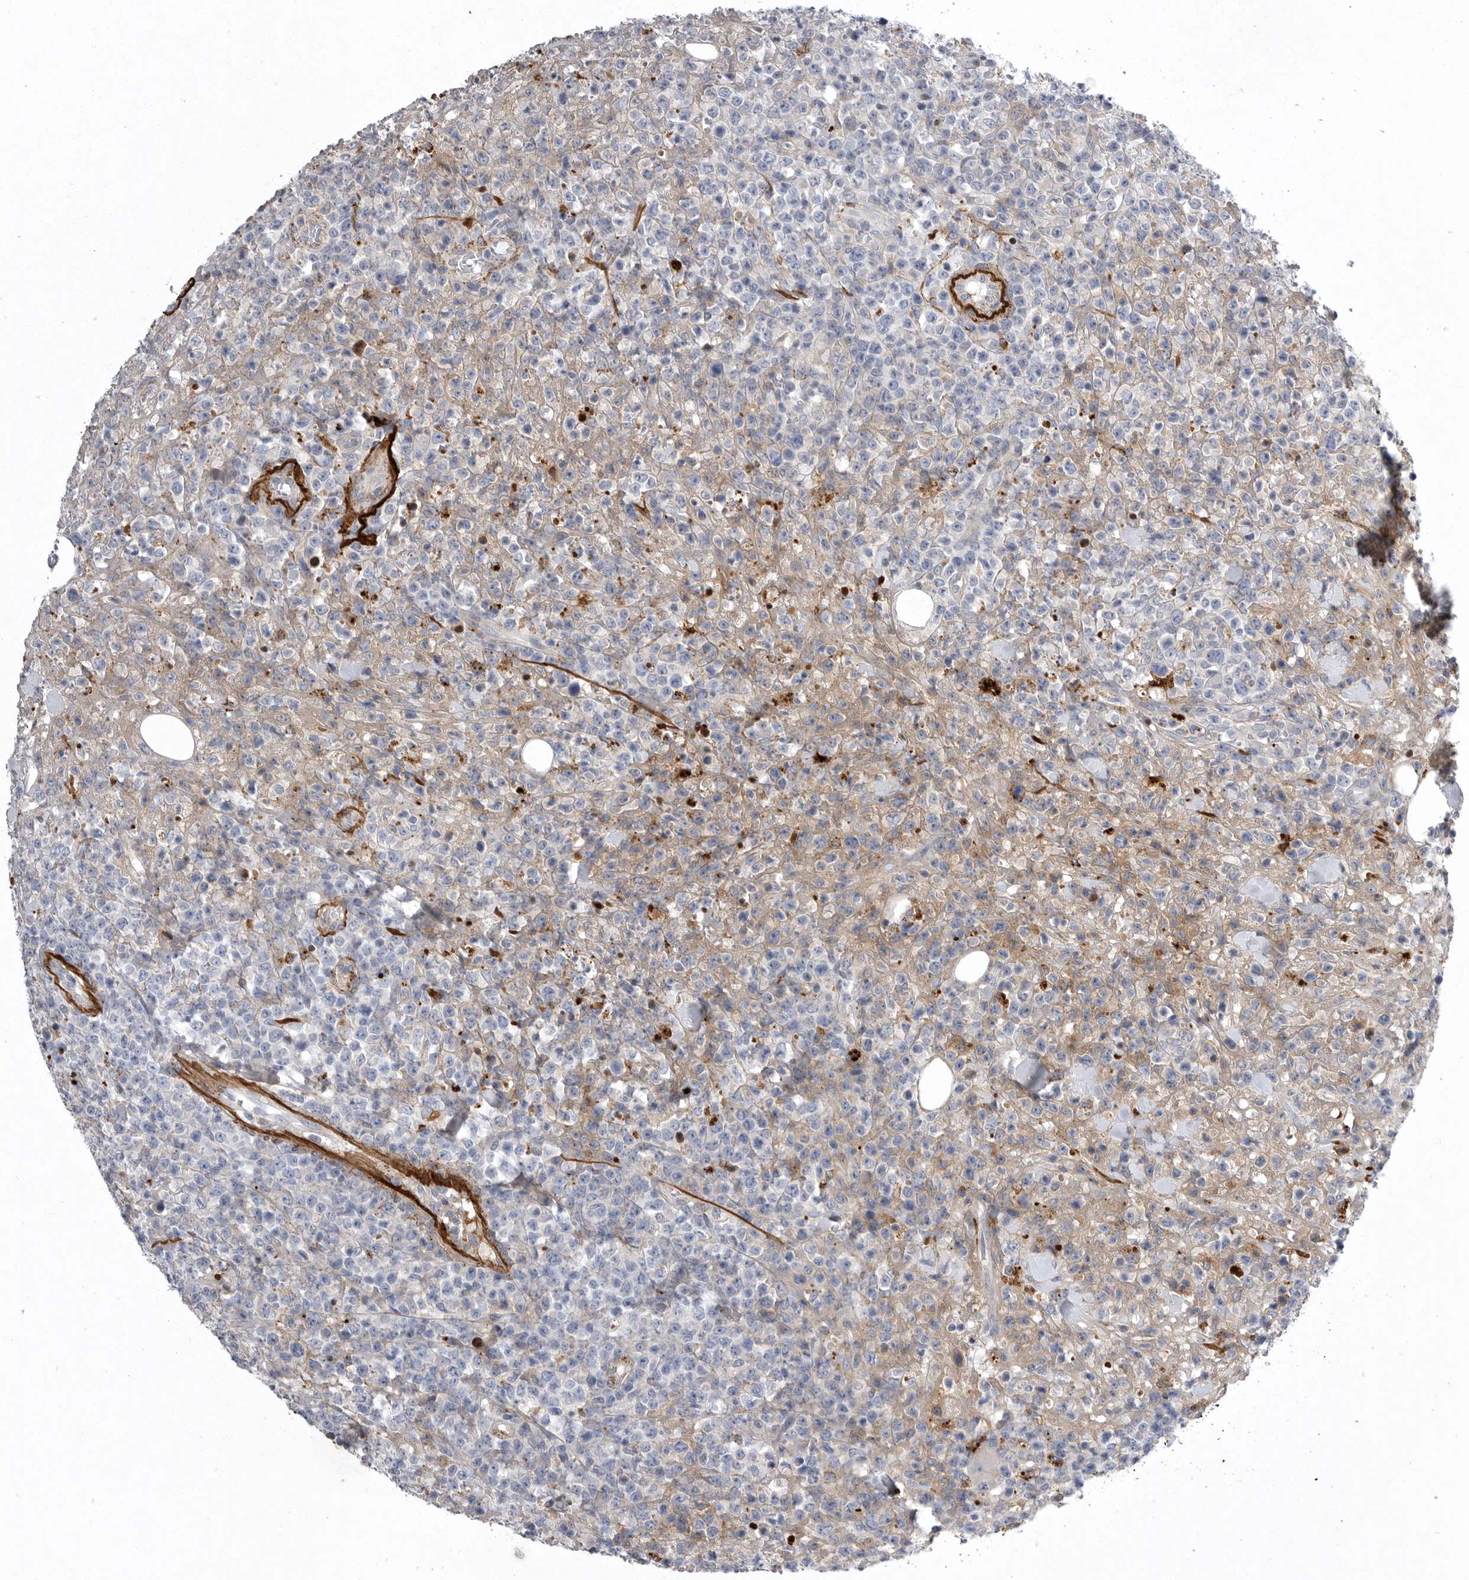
{"staining": {"intensity": "negative", "quantity": "none", "location": "none"}, "tissue": "lymphoma", "cell_type": "Tumor cells", "image_type": "cancer", "snomed": [{"axis": "morphology", "description": "Malignant lymphoma, non-Hodgkin's type, High grade"}, {"axis": "topography", "description": "Colon"}], "caption": "A high-resolution image shows immunohistochemistry staining of high-grade malignant lymphoma, non-Hodgkin's type, which reveals no significant staining in tumor cells.", "gene": "CRP", "patient": {"sex": "female", "age": 53}}